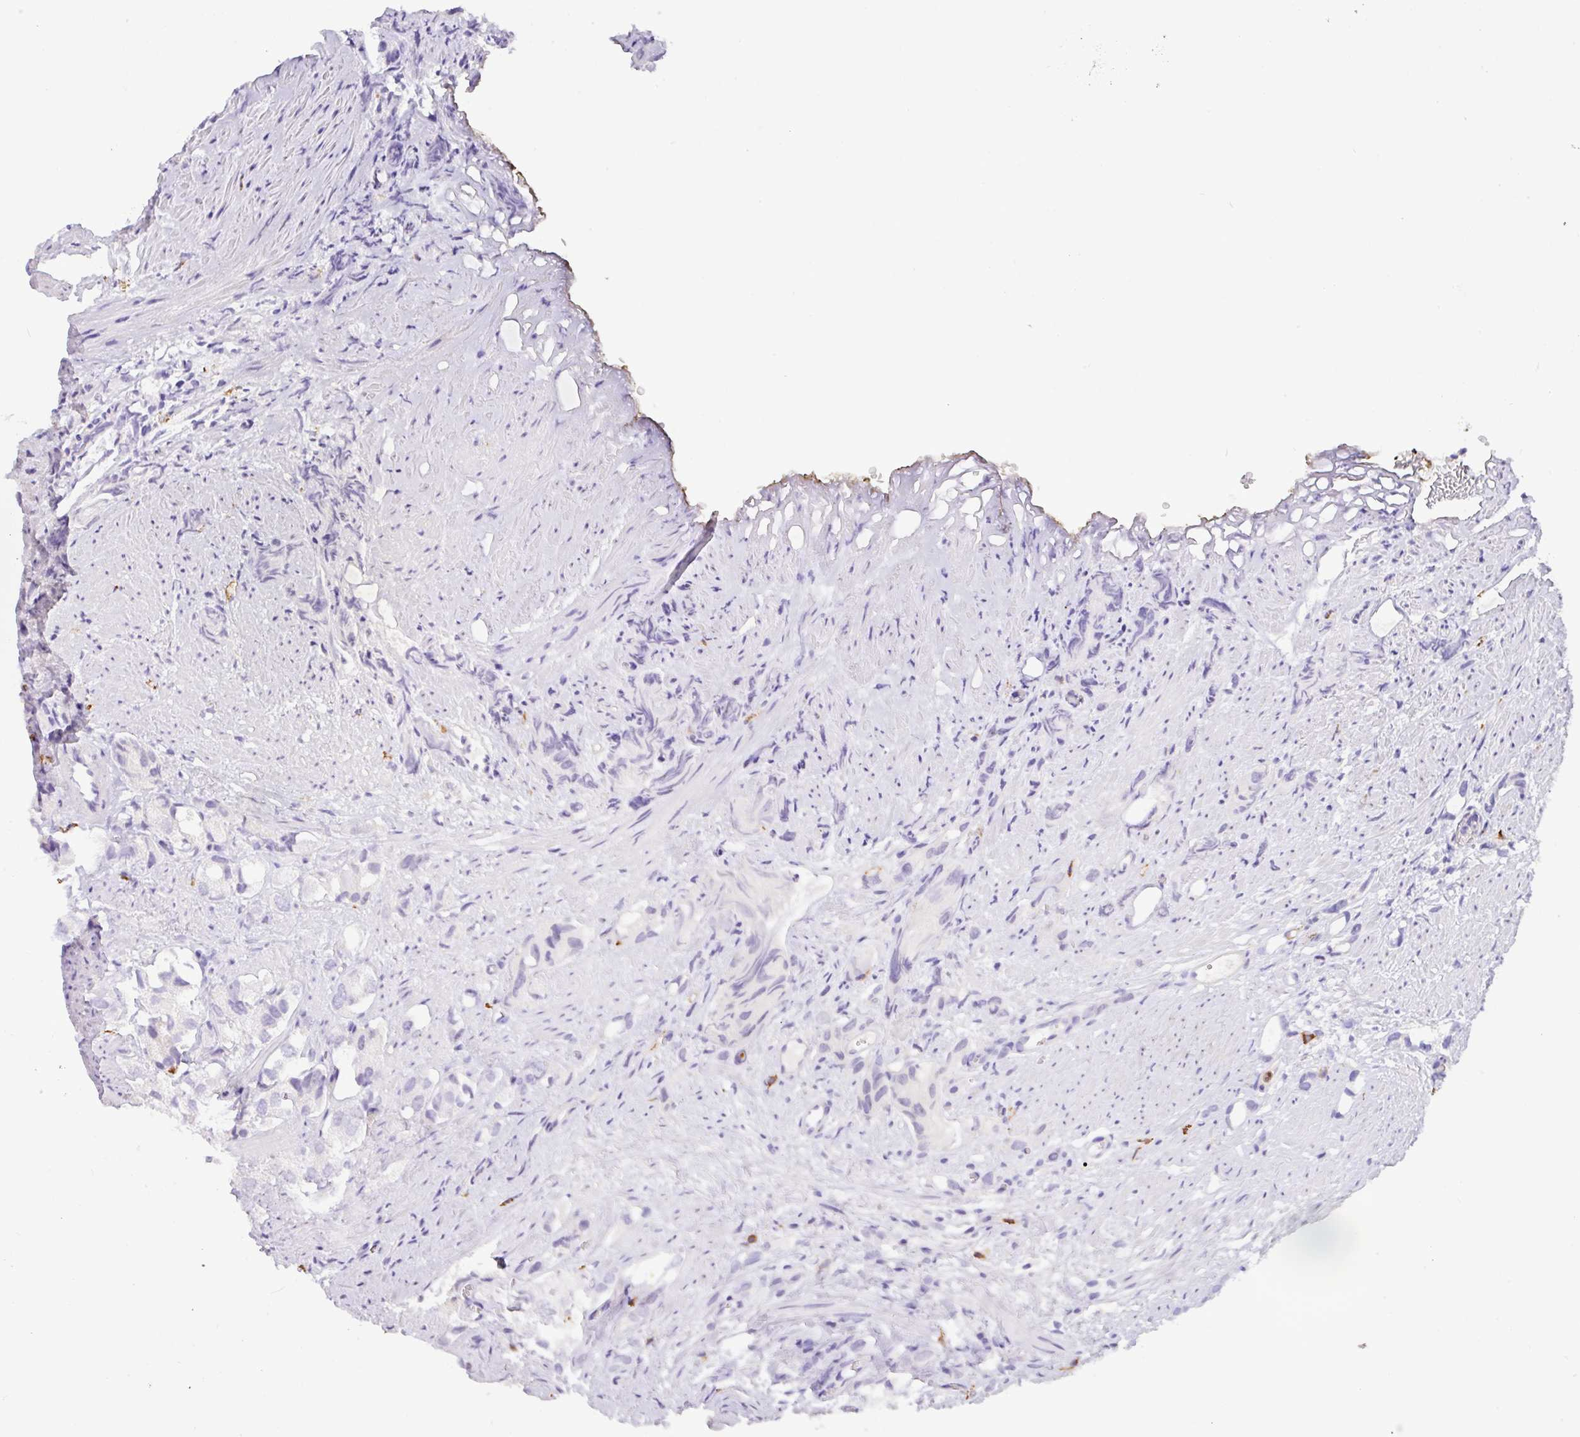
{"staining": {"intensity": "negative", "quantity": "none", "location": "none"}, "tissue": "prostate cancer", "cell_type": "Tumor cells", "image_type": "cancer", "snomed": [{"axis": "morphology", "description": "Adenocarcinoma, High grade"}, {"axis": "topography", "description": "Prostate"}], "caption": "Human adenocarcinoma (high-grade) (prostate) stained for a protein using immunohistochemistry reveals no expression in tumor cells.", "gene": "MRM2", "patient": {"sex": "male", "age": 82}}